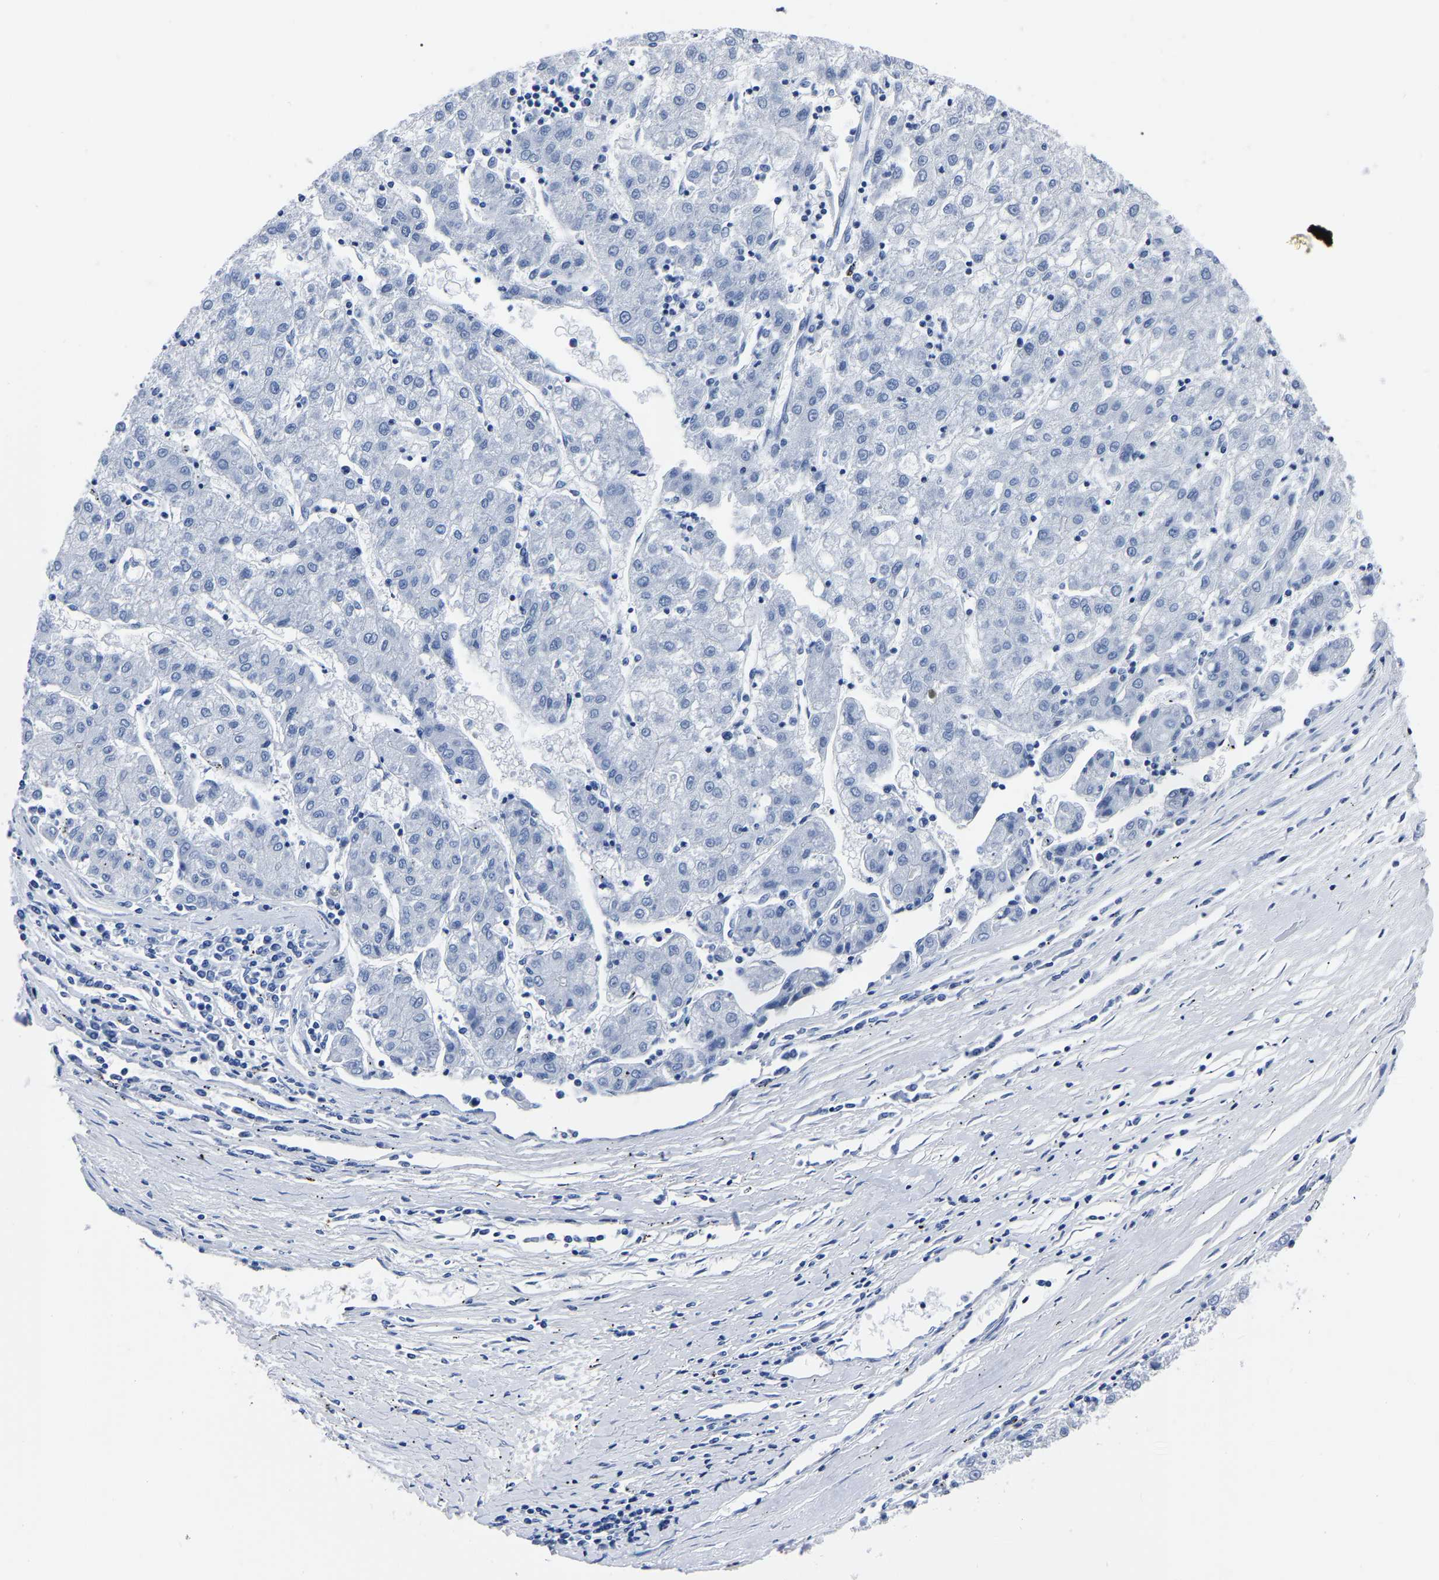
{"staining": {"intensity": "negative", "quantity": "none", "location": "none"}, "tissue": "liver cancer", "cell_type": "Tumor cells", "image_type": "cancer", "snomed": [{"axis": "morphology", "description": "Carcinoma, Hepatocellular, NOS"}, {"axis": "topography", "description": "Liver"}], "caption": "Hepatocellular carcinoma (liver) was stained to show a protein in brown. There is no significant staining in tumor cells.", "gene": "IMPG2", "patient": {"sex": "male", "age": 72}}